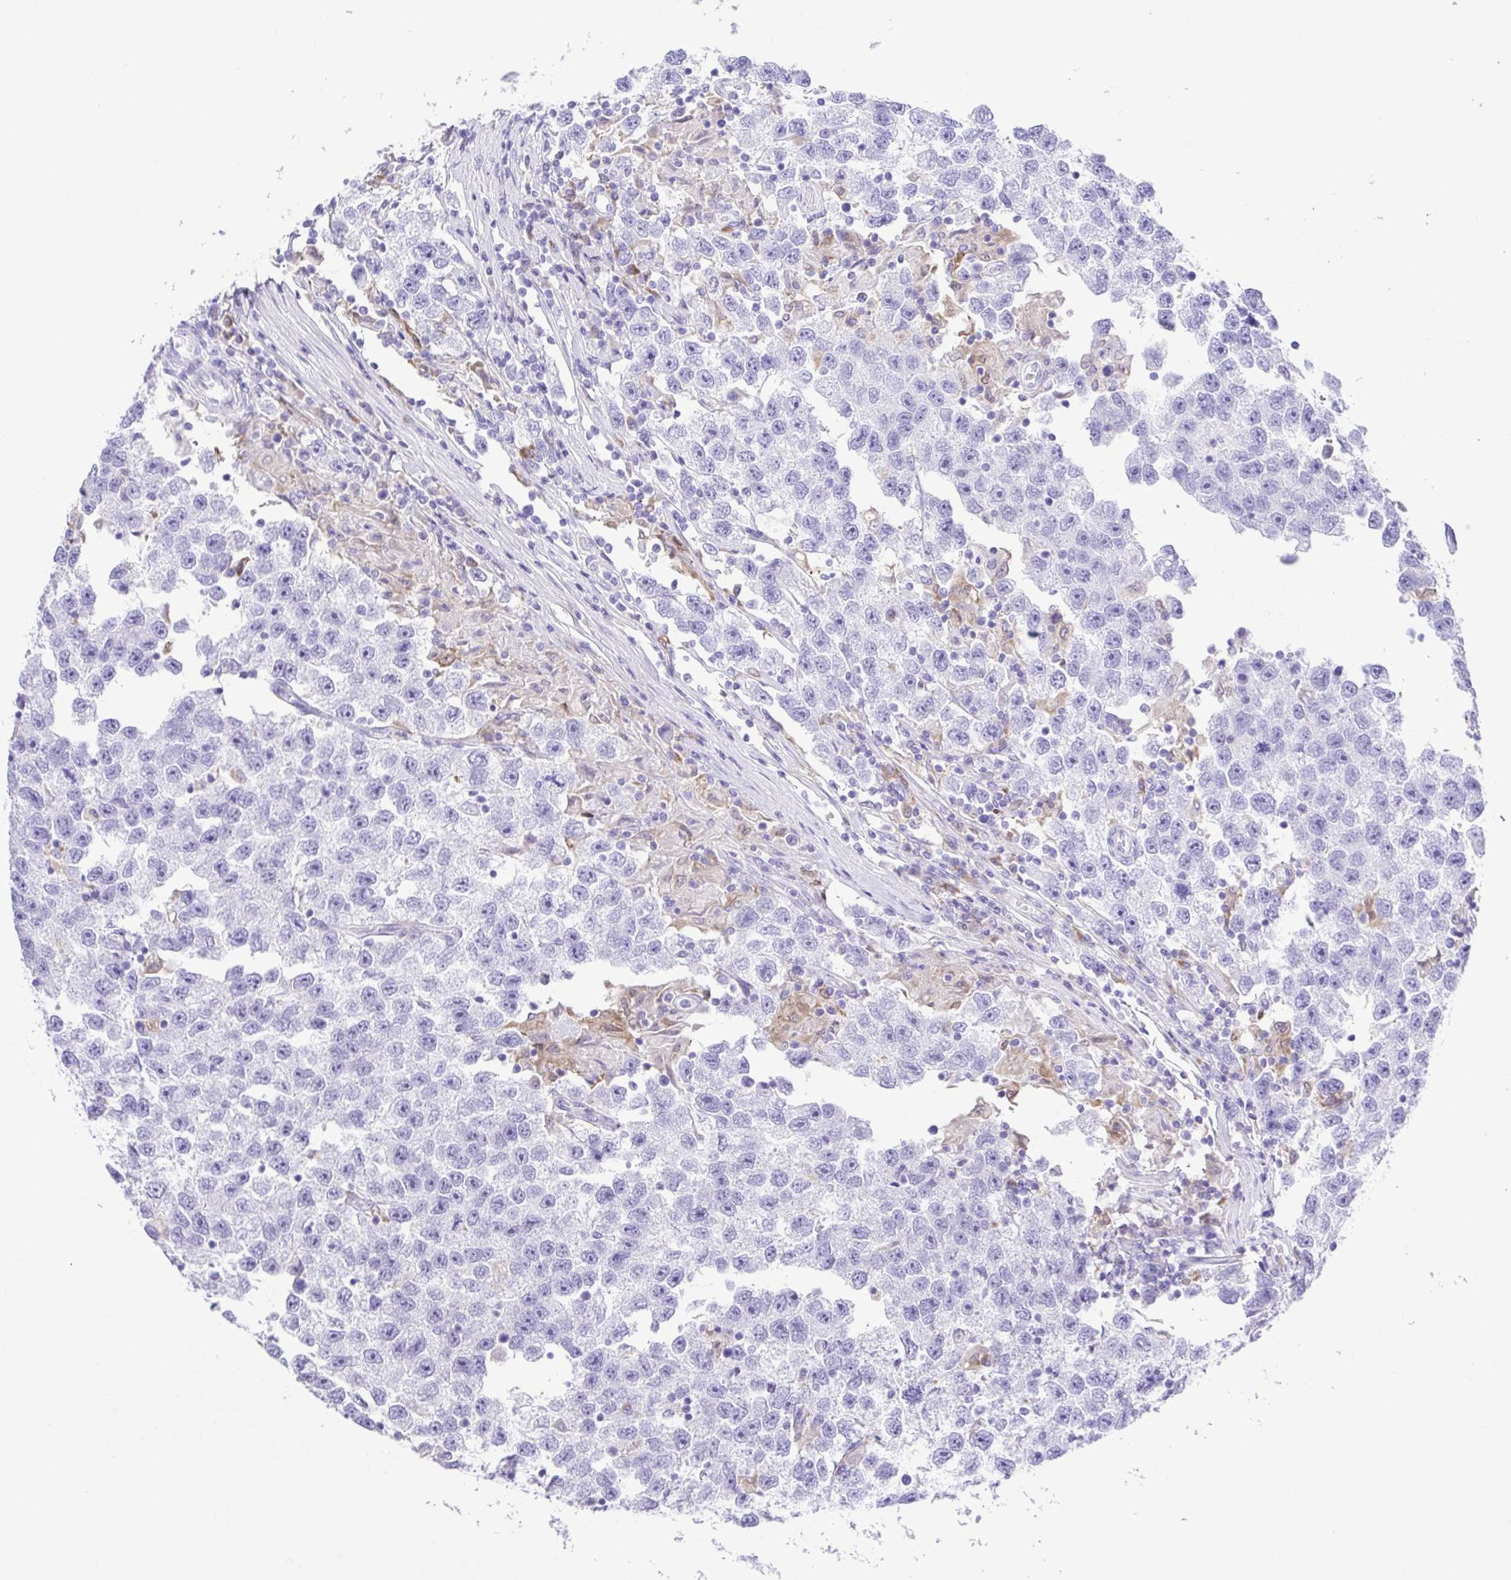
{"staining": {"intensity": "negative", "quantity": "none", "location": "none"}, "tissue": "testis cancer", "cell_type": "Tumor cells", "image_type": "cancer", "snomed": [{"axis": "morphology", "description": "Seminoma, NOS"}, {"axis": "topography", "description": "Testis"}], "caption": "IHC histopathology image of neoplastic tissue: testis cancer stained with DAB exhibits no significant protein staining in tumor cells.", "gene": "GPR17", "patient": {"sex": "male", "age": 26}}